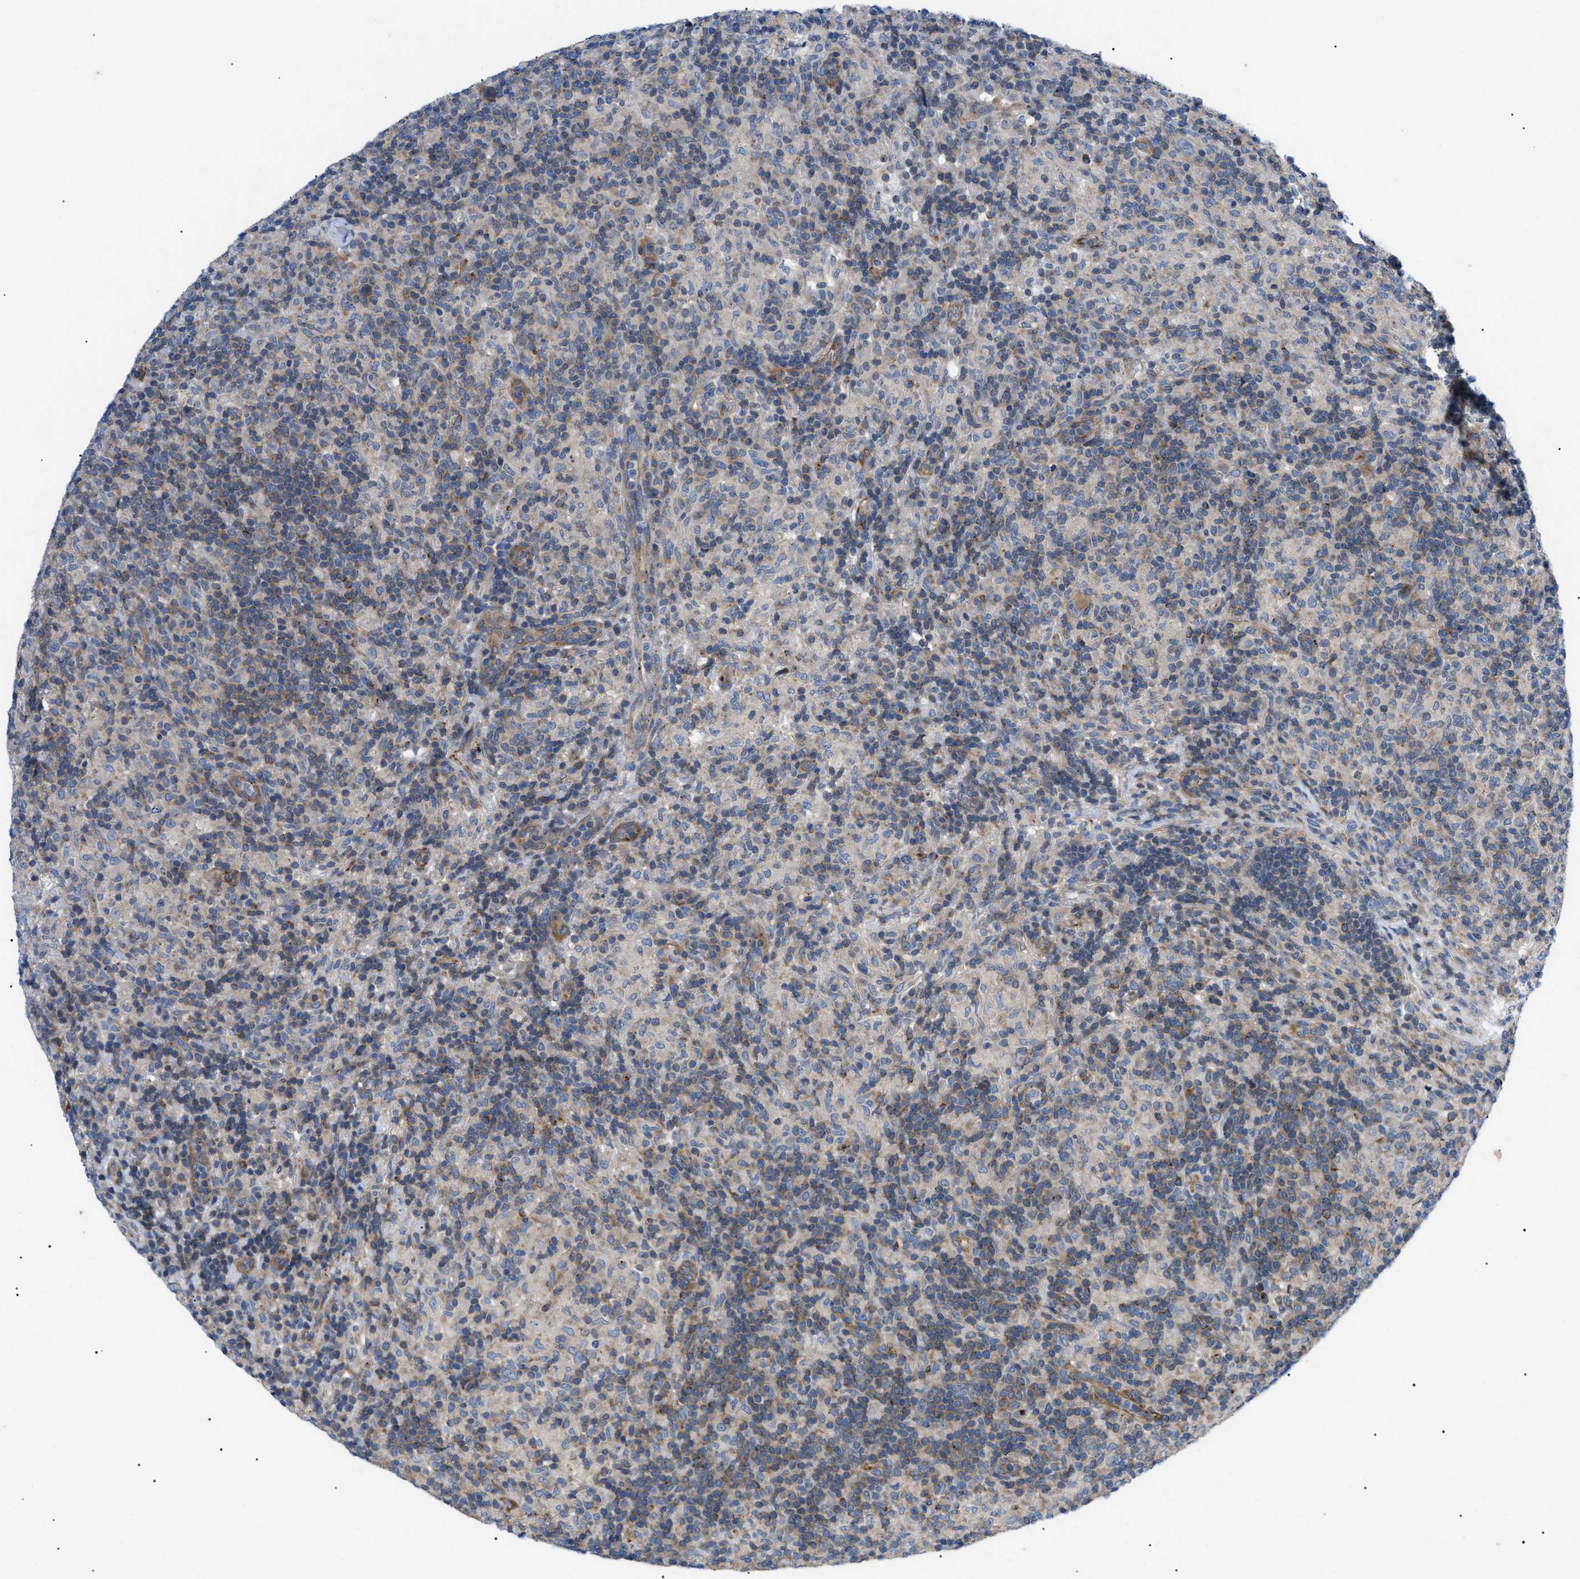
{"staining": {"intensity": "negative", "quantity": "none", "location": "none"}, "tissue": "lymphoma", "cell_type": "Tumor cells", "image_type": "cancer", "snomed": [{"axis": "morphology", "description": "Hodgkin's disease, NOS"}, {"axis": "topography", "description": "Lymph node"}], "caption": "IHC micrograph of neoplastic tissue: Hodgkin's disease stained with DAB reveals no significant protein staining in tumor cells.", "gene": "HSPB8", "patient": {"sex": "male", "age": 70}}